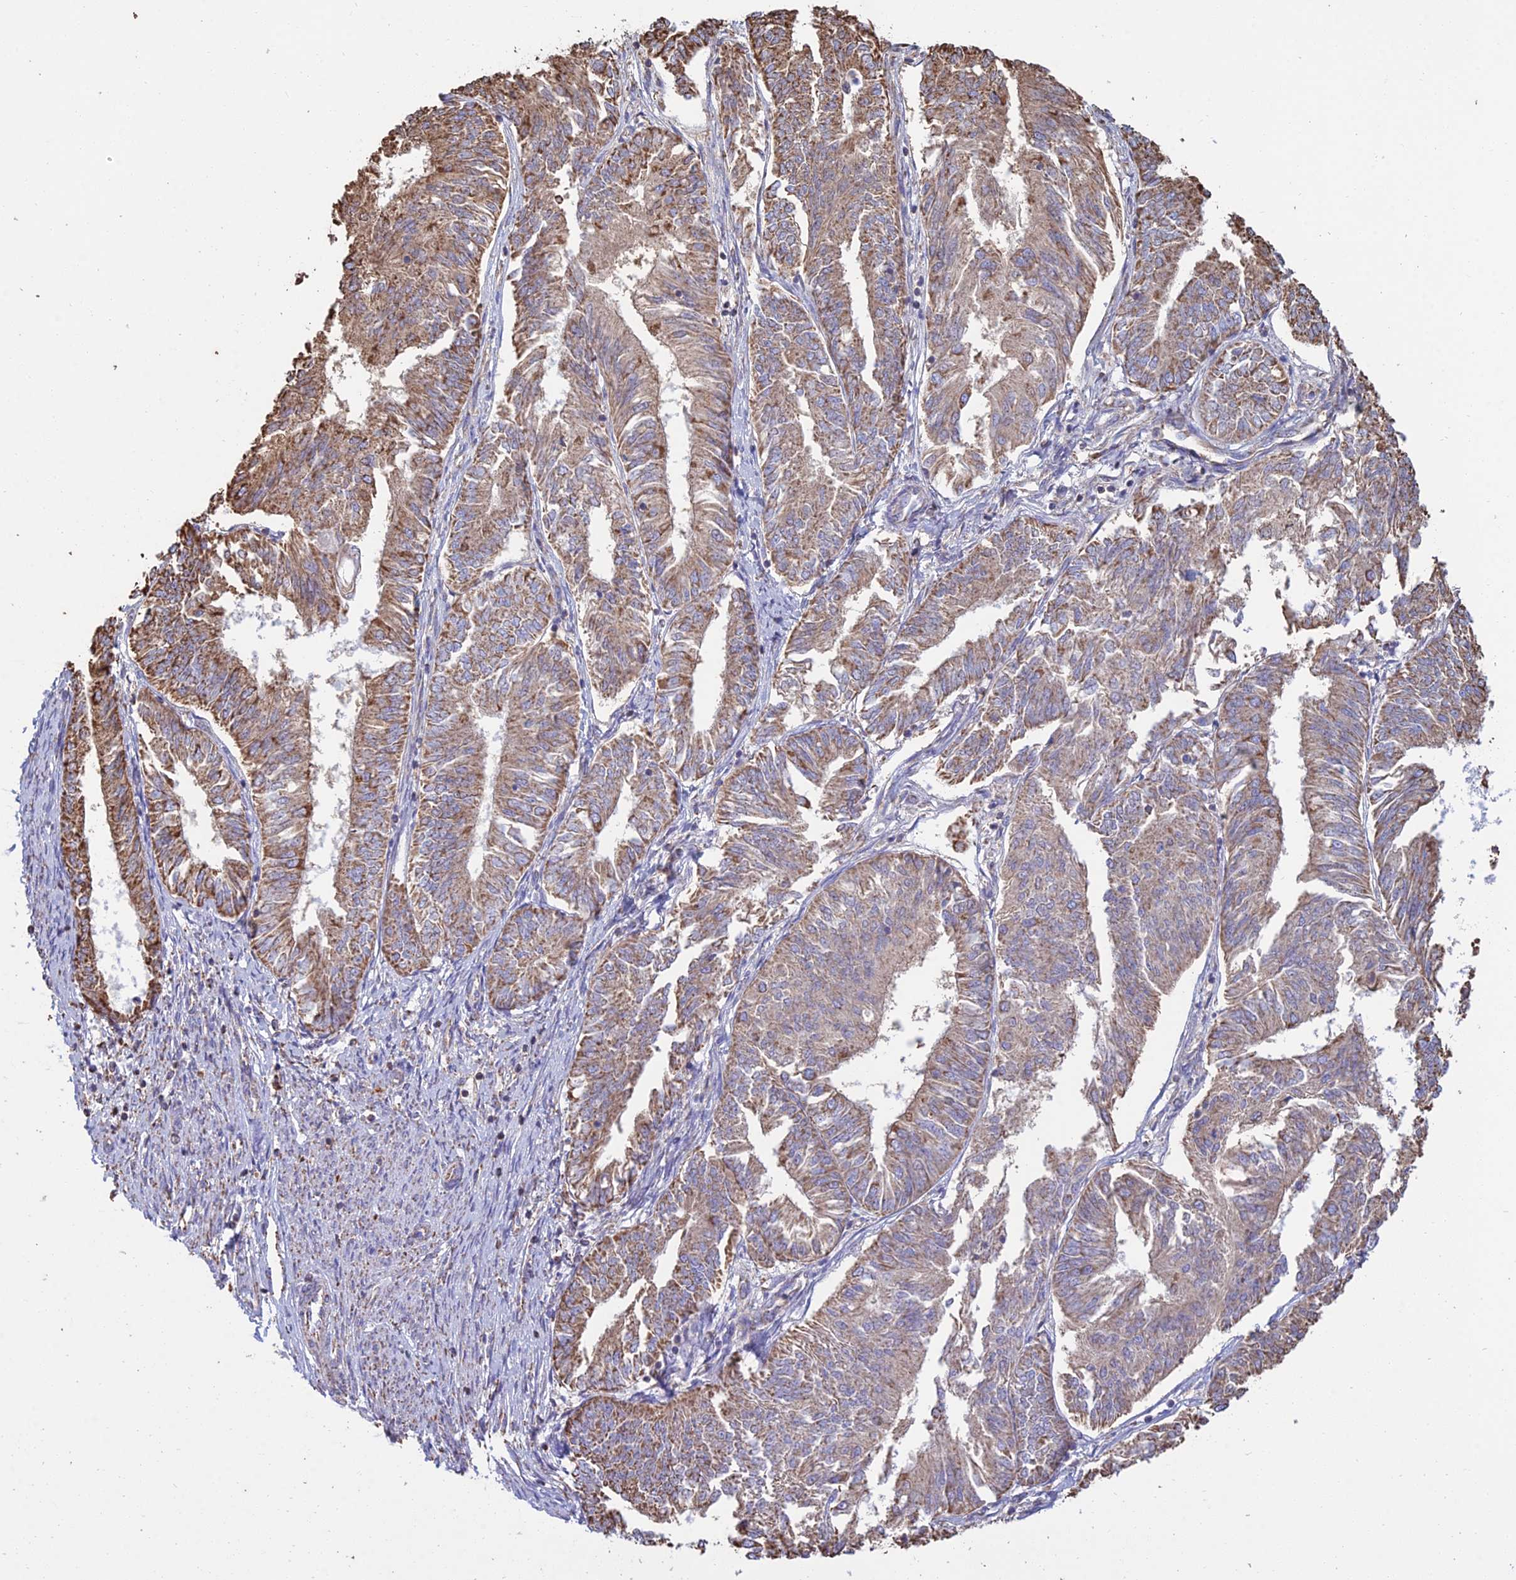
{"staining": {"intensity": "moderate", "quantity": ">75%", "location": "cytoplasmic/membranous"}, "tissue": "endometrial cancer", "cell_type": "Tumor cells", "image_type": "cancer", "snomed": [{"axis": "morphology", "description": "Adenocarcinoma, NOS"}, {"axis": "topography", "description": "Endometrium"}], "caption": "The image shows a brown stain indicating the presence of a protein in the cytoplasmic/membranous of tumor cells in endometrial adenocarcinoma. (DAB = brown stain, brightfield microscopy at high magnification).", "gene": "OR2W3", "patient": {"sex": "female", "age": 58}}